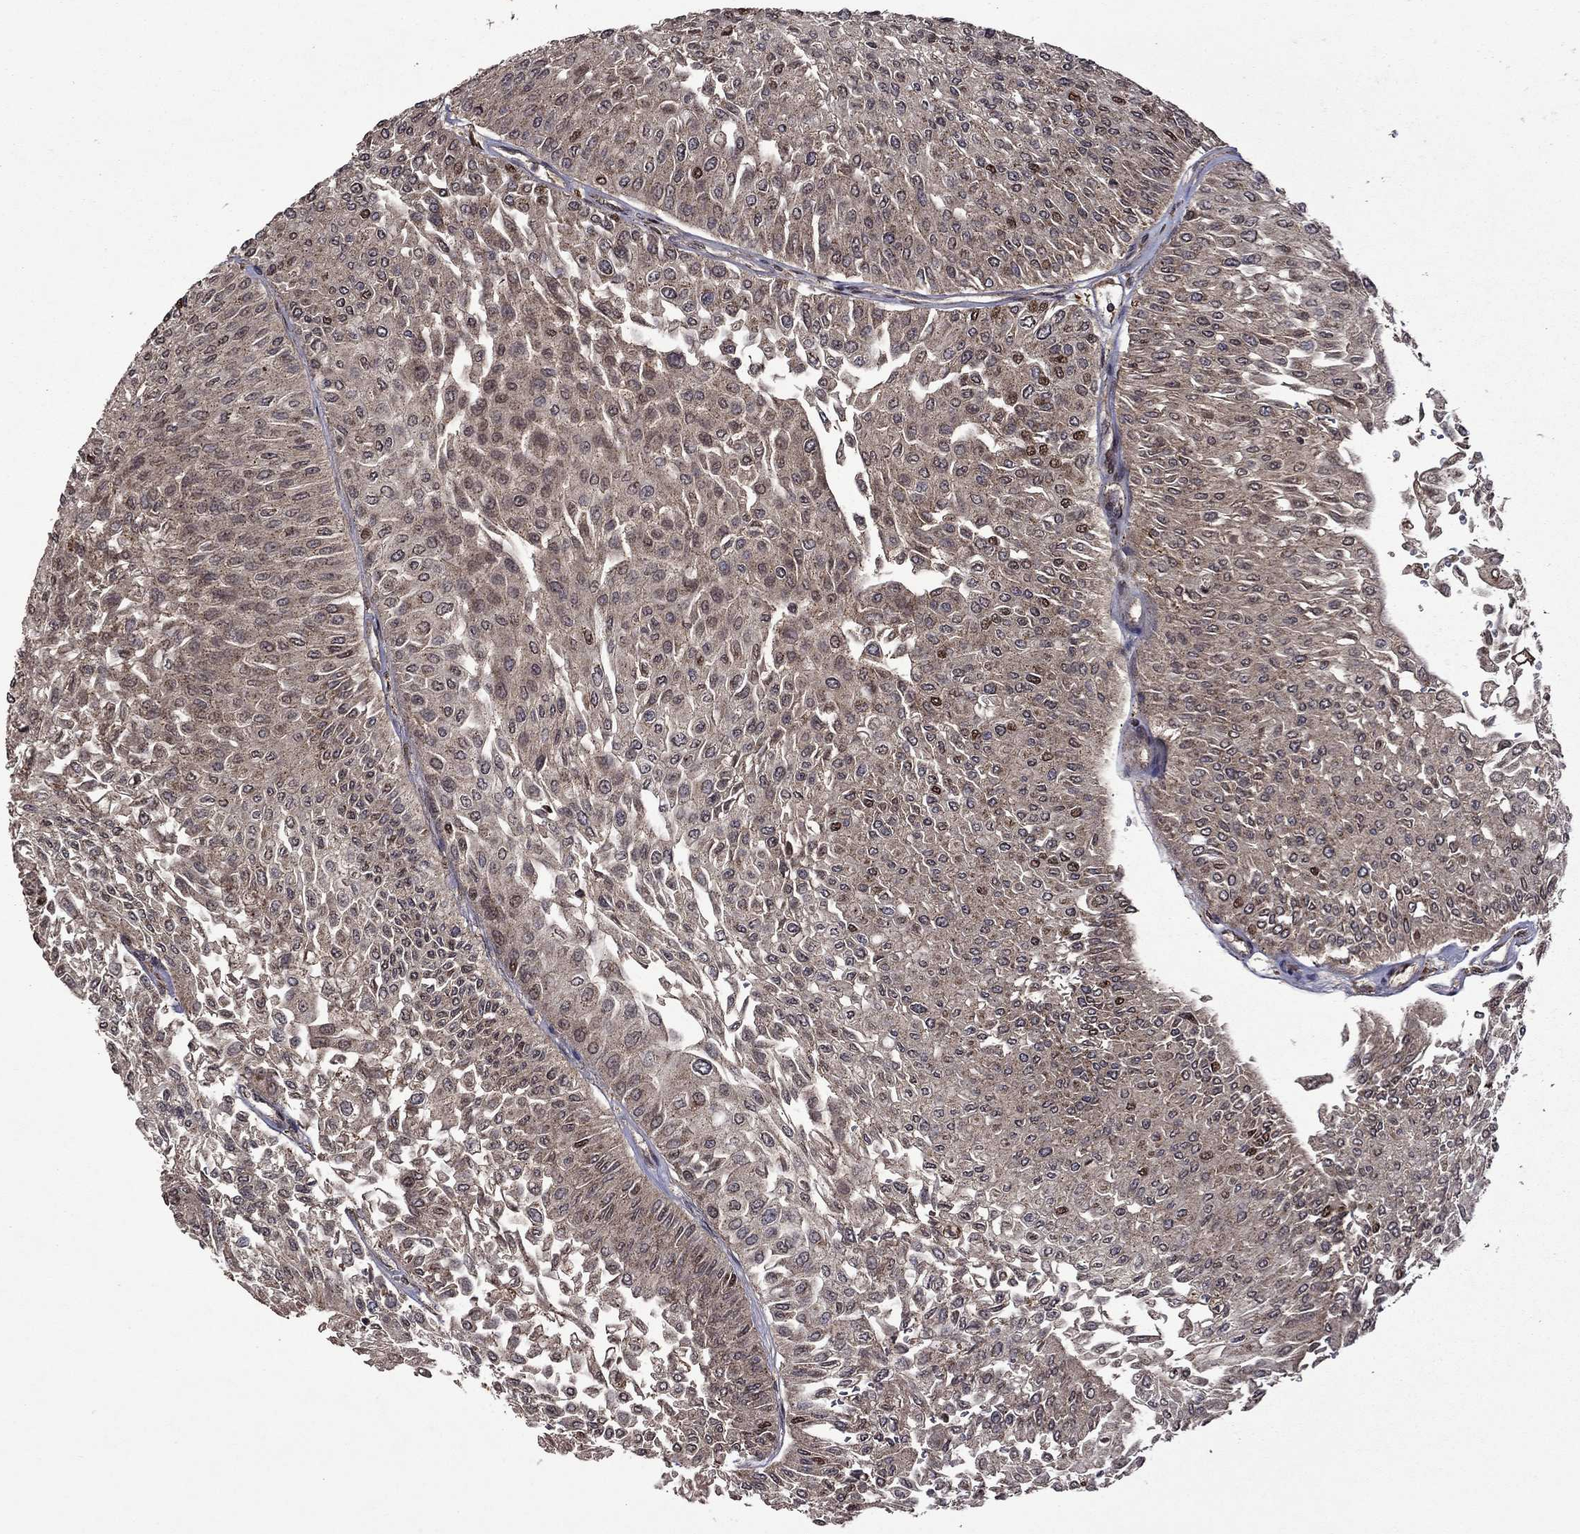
{"staining": {"intensity": "moderate", "quantity": "<25%", "location": "nuclear"}, "tissue": "urothelial cancer", "cell_type": "Tumor cells", "image_type": "cancer", "snomed": [{"axis": "morphology", "description": "Urothelial carcinoma, Low grade"}, {"axis": "topography", "description": "Urinary bladder"}], "caption": "Urothelial carcinoma (low-grade) stained for a protein (brown) reveals moderate nuclear positive positivity in about <25% of tumor cells.", "gene": "ITM2B", "patient": {"sex": "male", "age": 67}}